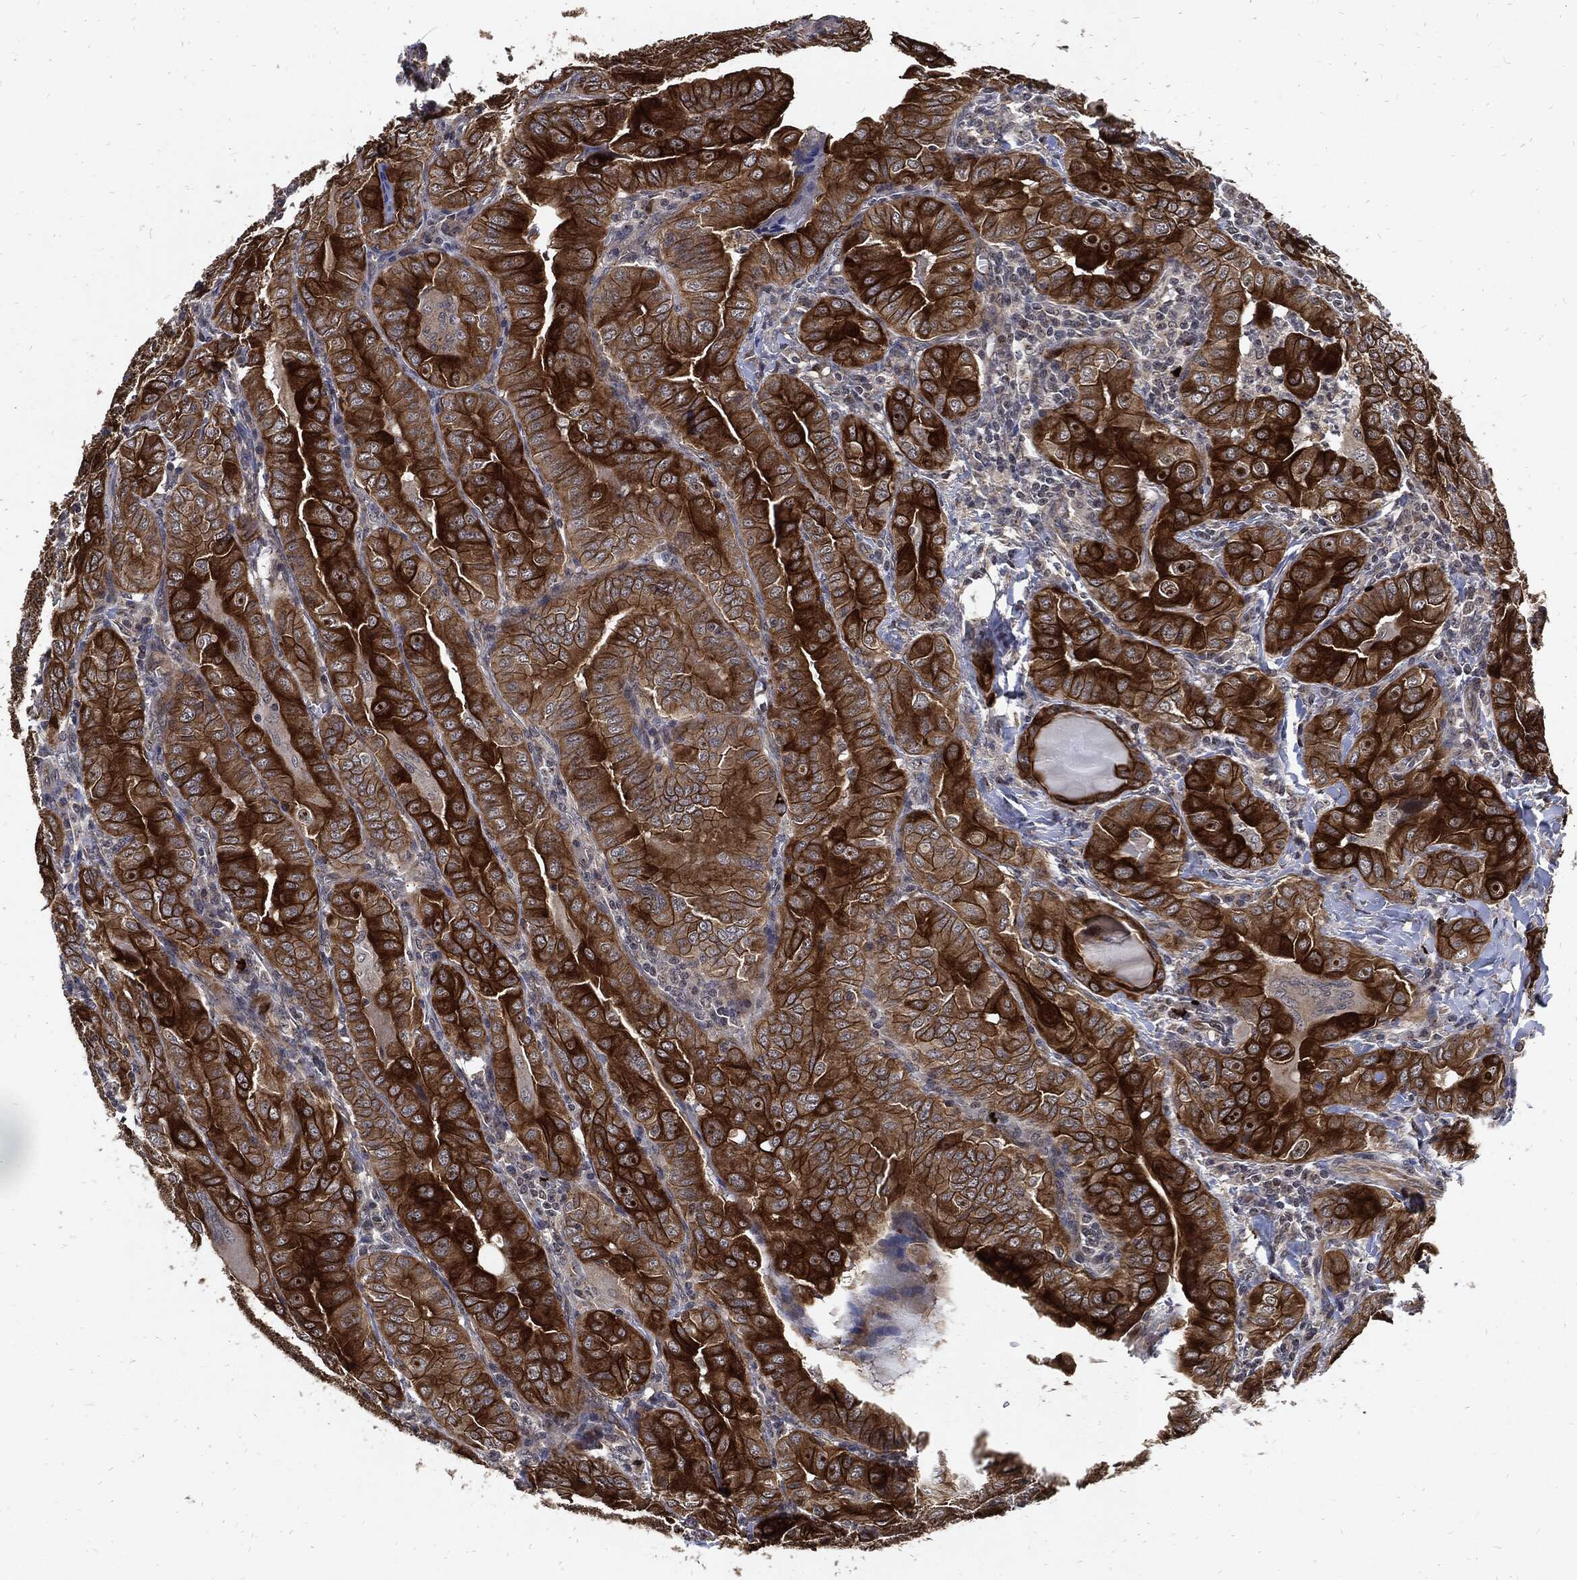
{"staining": {"intensity": "strong", "quantity": "<25%", "location": "cytoplasmic/membranous"}, "tissue": "thyroid cancer", "cell_type": "Tumor cells", "image_type": "cancer", "snomed": [{"axis": "morphology", "description": "Papillary adenocarcinoma, NOS"}, {"axis": "topography", "description": "Thyroid gland"}], "caption": "Strong cytoplasmic/membranous protein positivity is present in approximately <25% of tumor cells in papillary adenocarcinoma (thyroid). (DAB (3,3'-diaminobenzidine) IHC, brown staining for protein, blue staining for nuclei).", "gene": "DCTN1", "patient": {"sex": "female", "age": 37}}